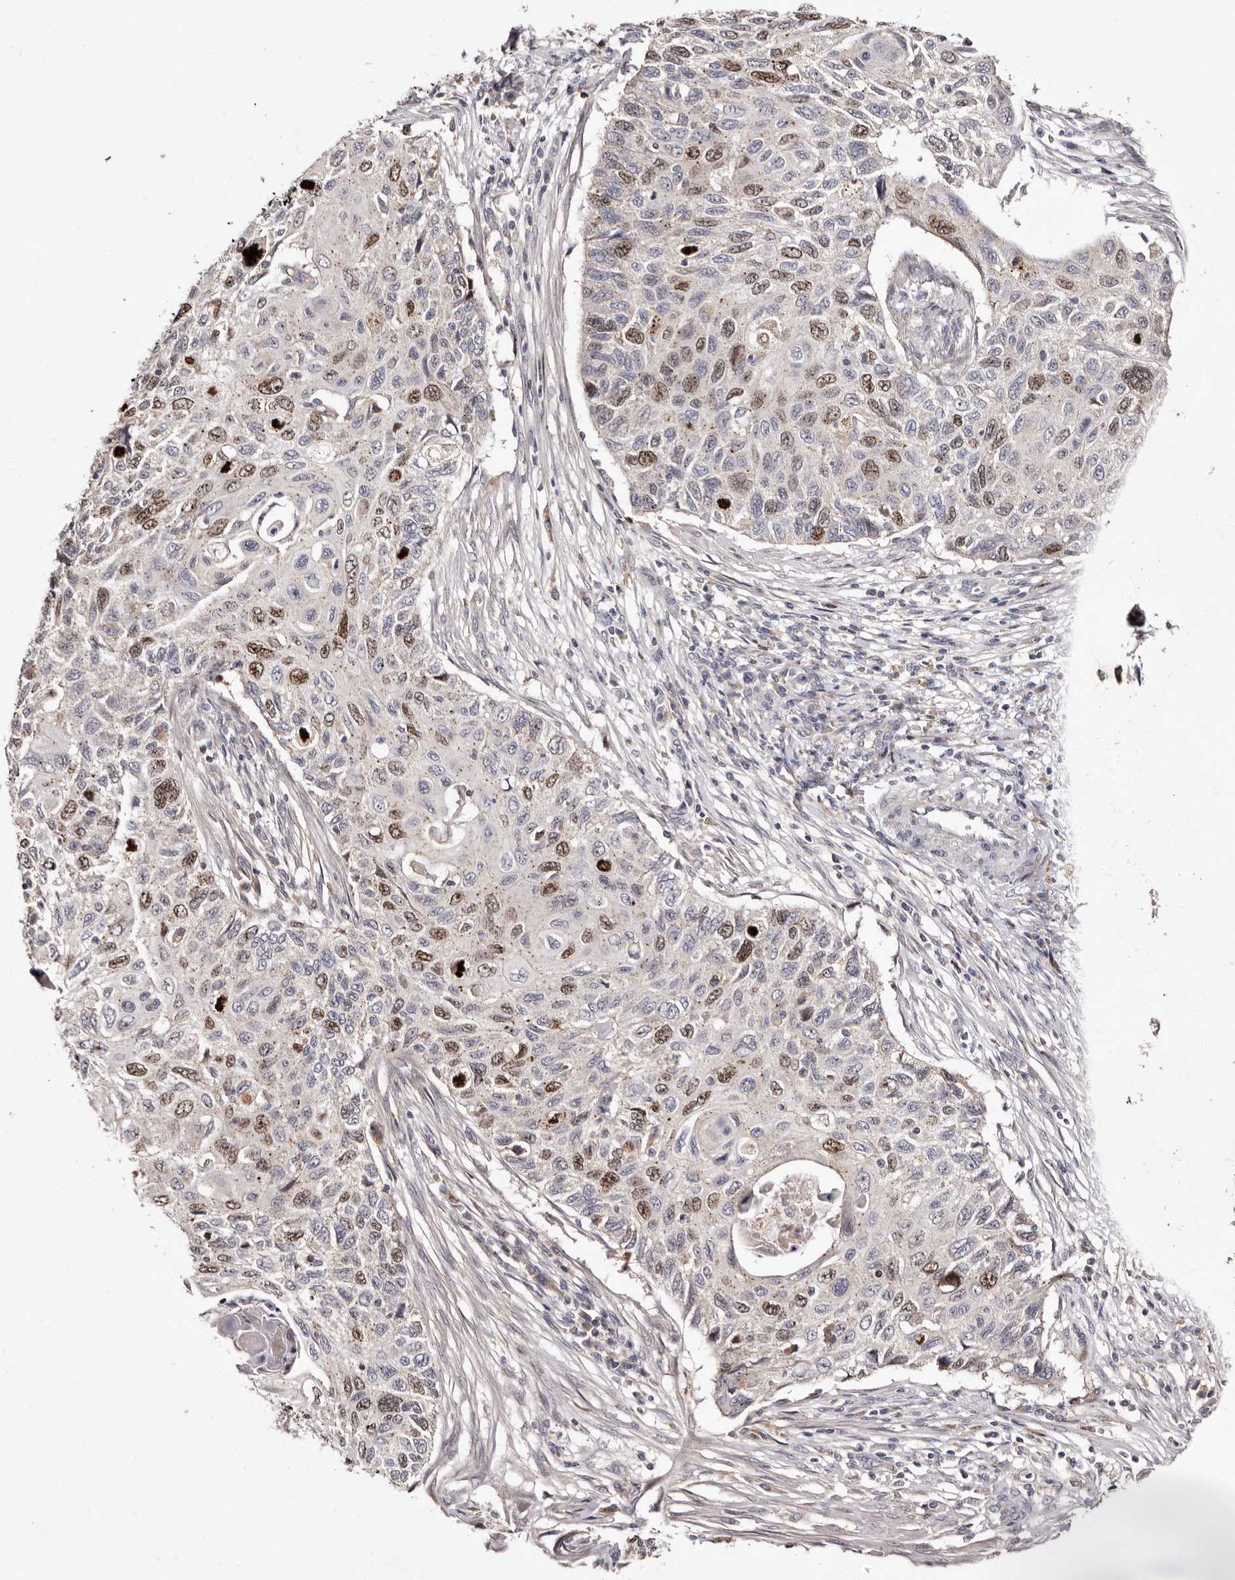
{"staining": {"intensity": "moderate", "quantity": "25%-75%", "location": "nuclear"}, "tissue": "cervical cancer", "cell_type": "Tumor cells", "image_type": "cancer", "snomed": [{"axis": "morphology", "description": "Squamous cell carcinoma, NOS"}, {"axis": "topography", "description": "Cervix"}], "caption": "Immunohistochemistry photomicrograph of neoplastic tissue: cervical cancer (squamous cell carcinoma) stained using IHC demonstrates medium levels of moderate protein expression localized specifically in the nuclear of tumor cells, appearing as a nuclear brown color.", "gene": "CDCA8", "patient": {"sex": "female", "age": 70}}